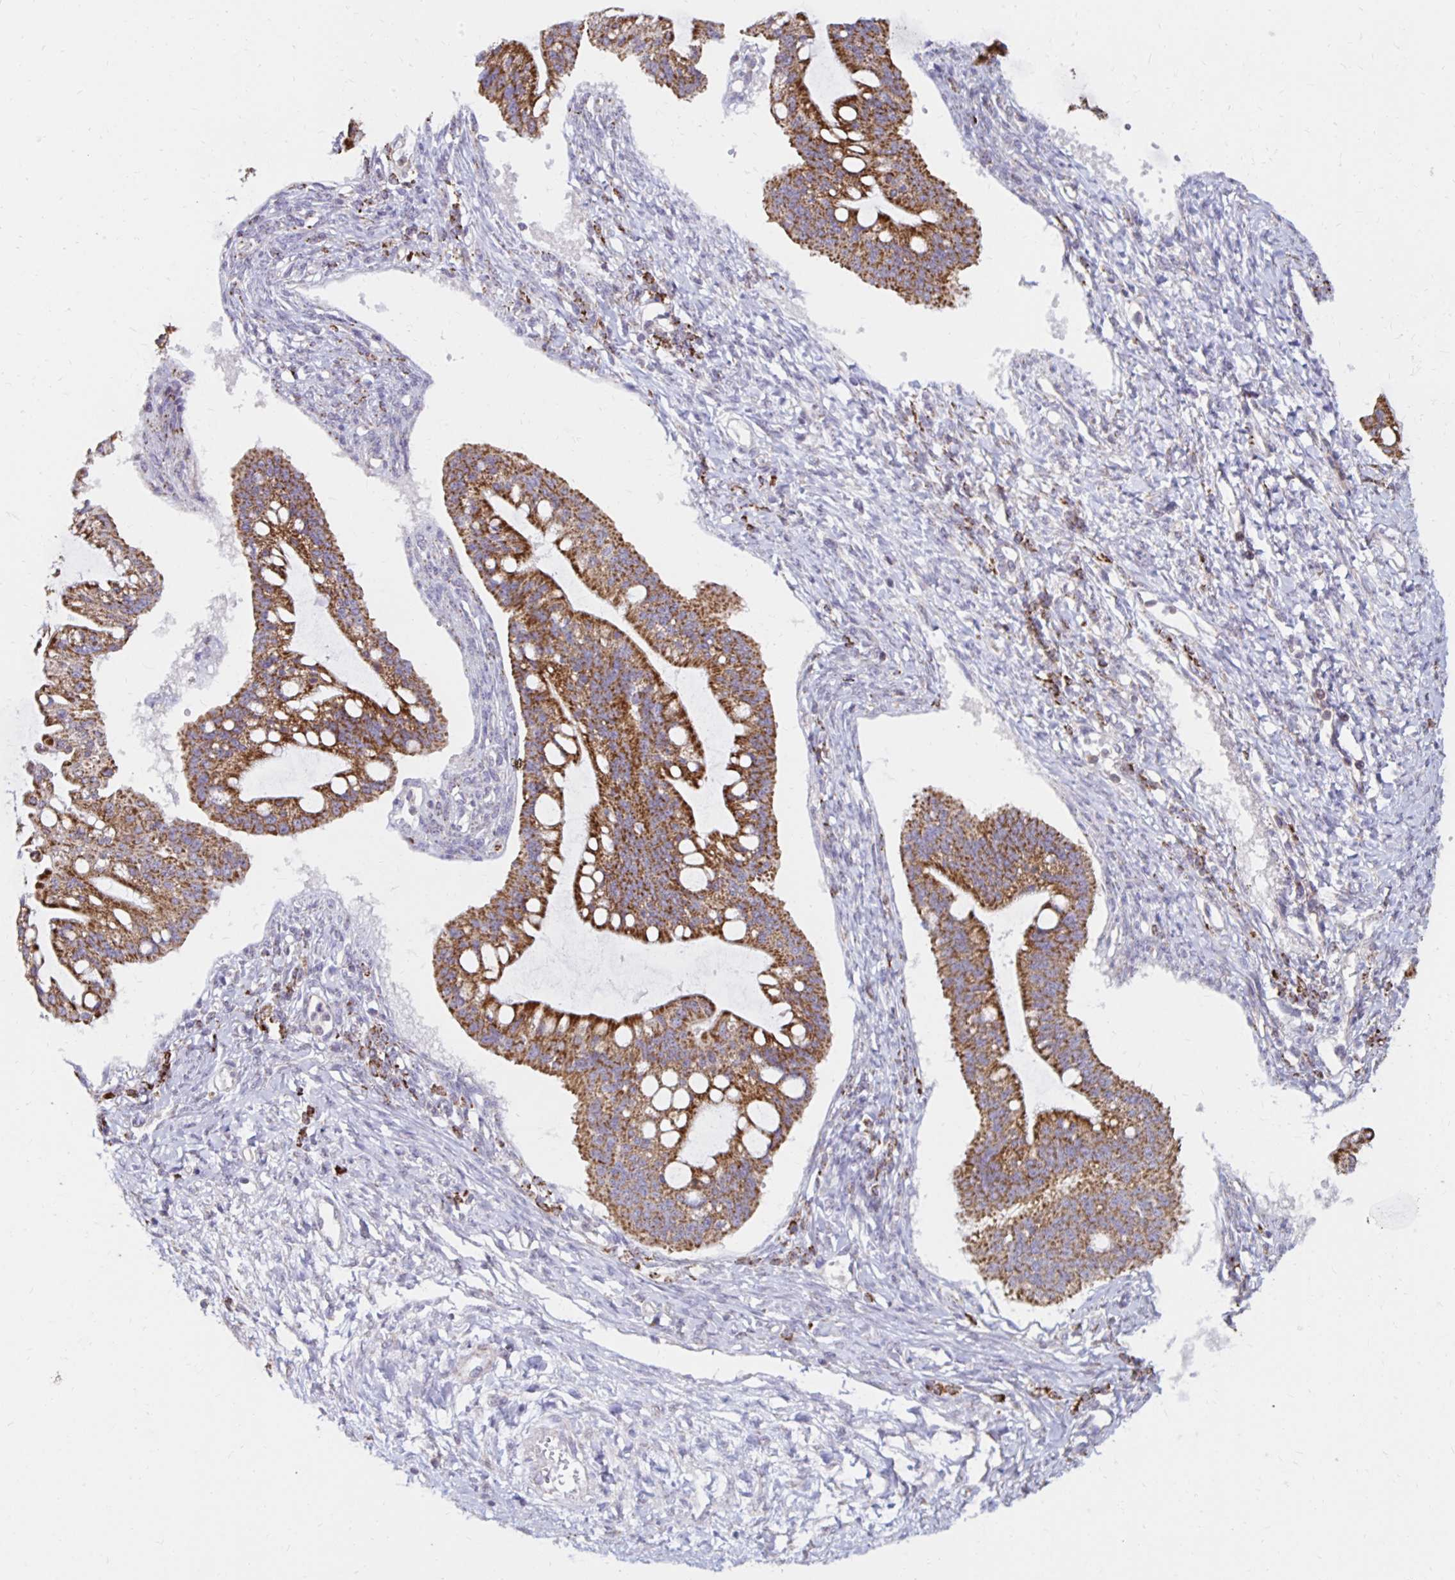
{"staining": {"intensity": "strong", "quantity": "25%-75%", "location": "cytoplasmic/membranous"}, "tissue": "ovarian cancer", "cell_type": "Tumor cells", "image_type": "cancer", "snomed": [{"axis": "morphology", "description": "Cystadenocarcinoma, mucinous, NOS"}, {"axis": "topography", "description": "Ovary"}], "caption": "Brown immunohistochemical staining in ovarian mucinous cystadenocarcinoma exhibits strong cytoplasmic/membranous positivity in about 25%-75% of tumor cells.", "gene": "IER3", "patient": {"sex": "female", "age": 73}}